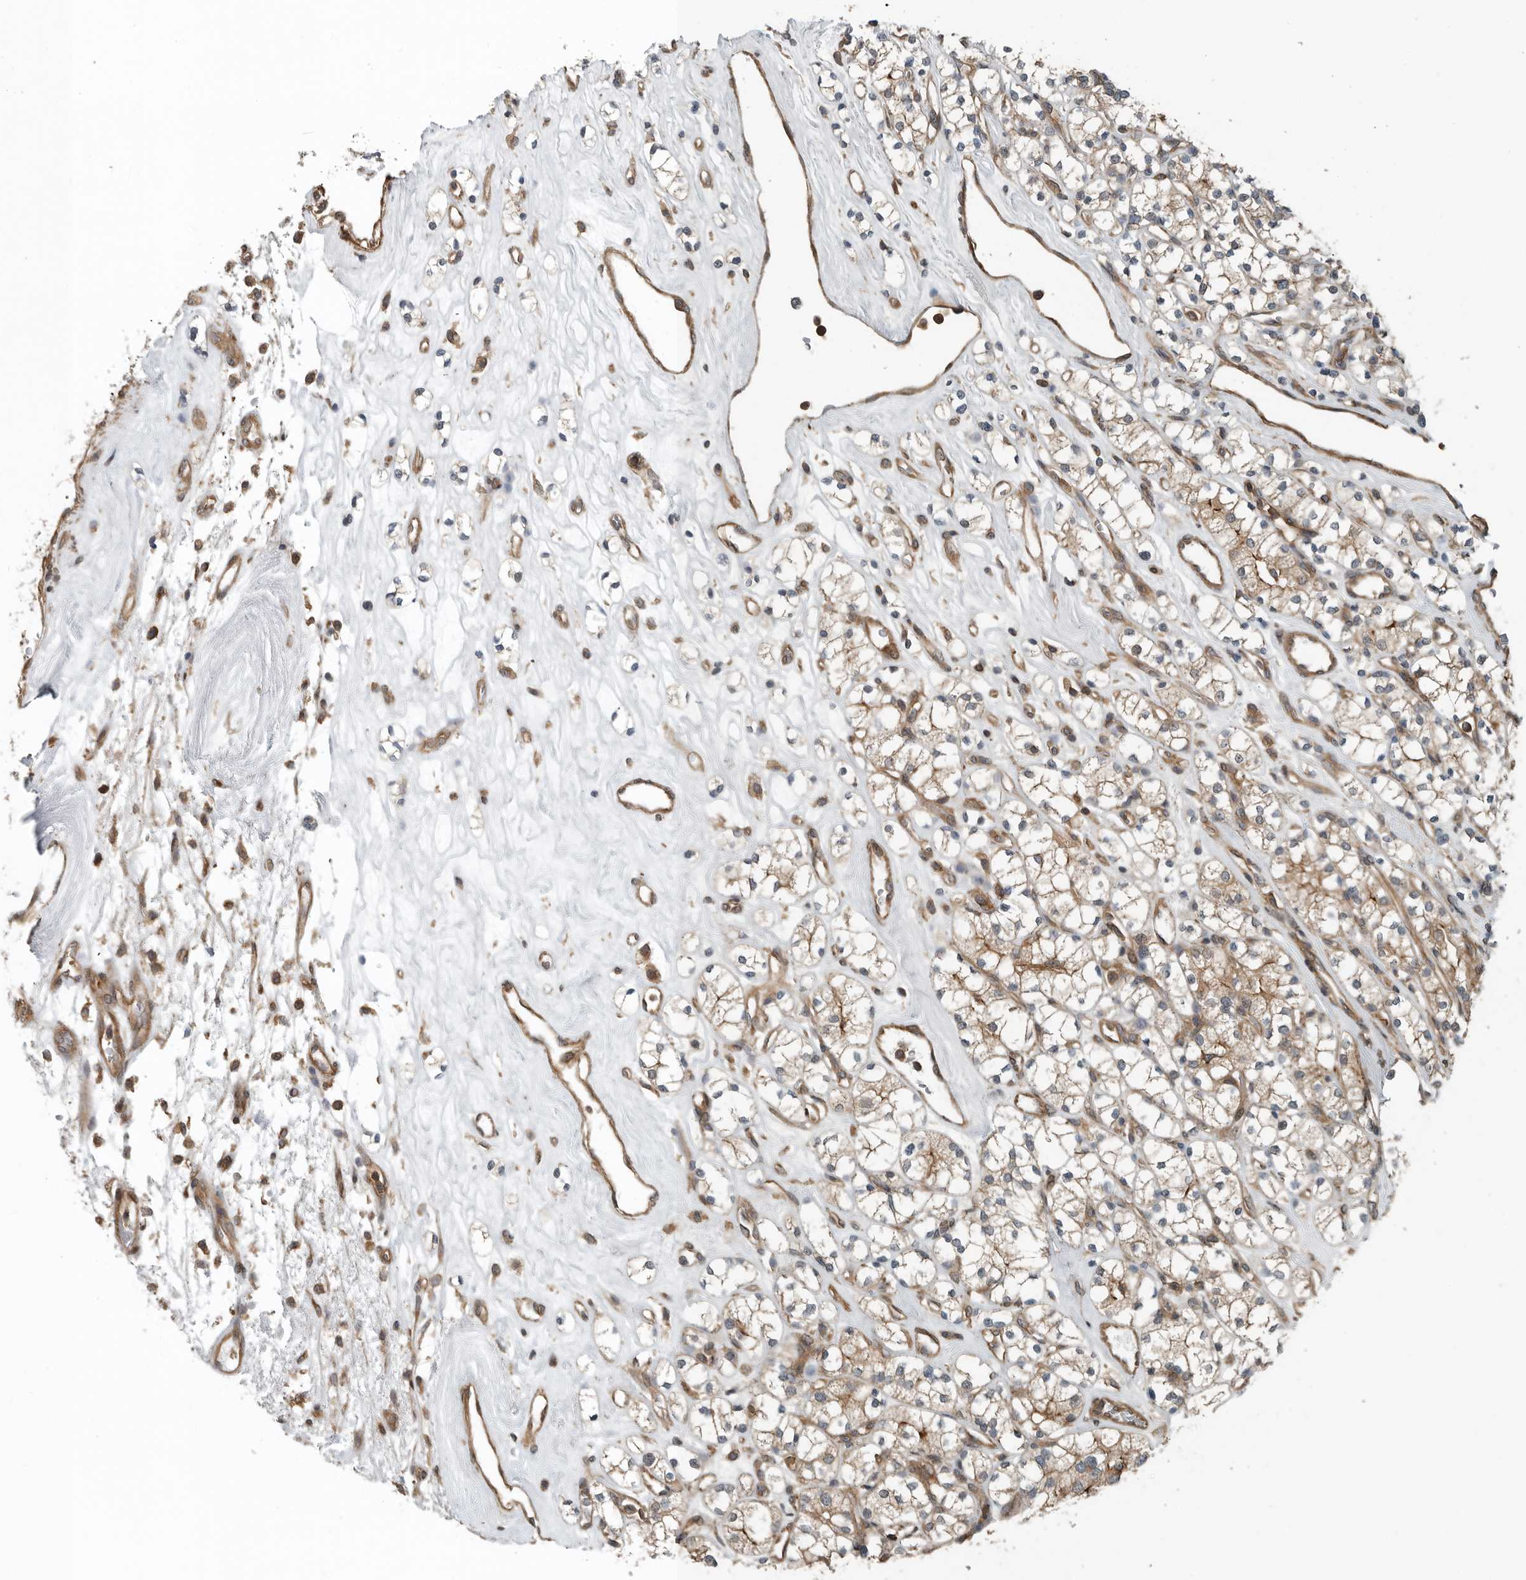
{"staining": {"intensity": "weak", "quantity": ">75%", "location": "cytoplasmic/membranous"}, "tissue": "renal cancer", "cell_type": "Tumor cells", "image_type": "cancer", "snomed": [{"axis": "morphology", "description": "Adenocarcinoma, NOS"}, {"axis": "topography", "description": "Kidney"}], "caption": "The micrograph shows a brown stain indicating the presence of a protein in the cytoplasmic/membranous of tumor cells in renal cancer (adenocarcinoma).", "gene": "AMFR", "patient": {"sex": "male", "age": 77}}